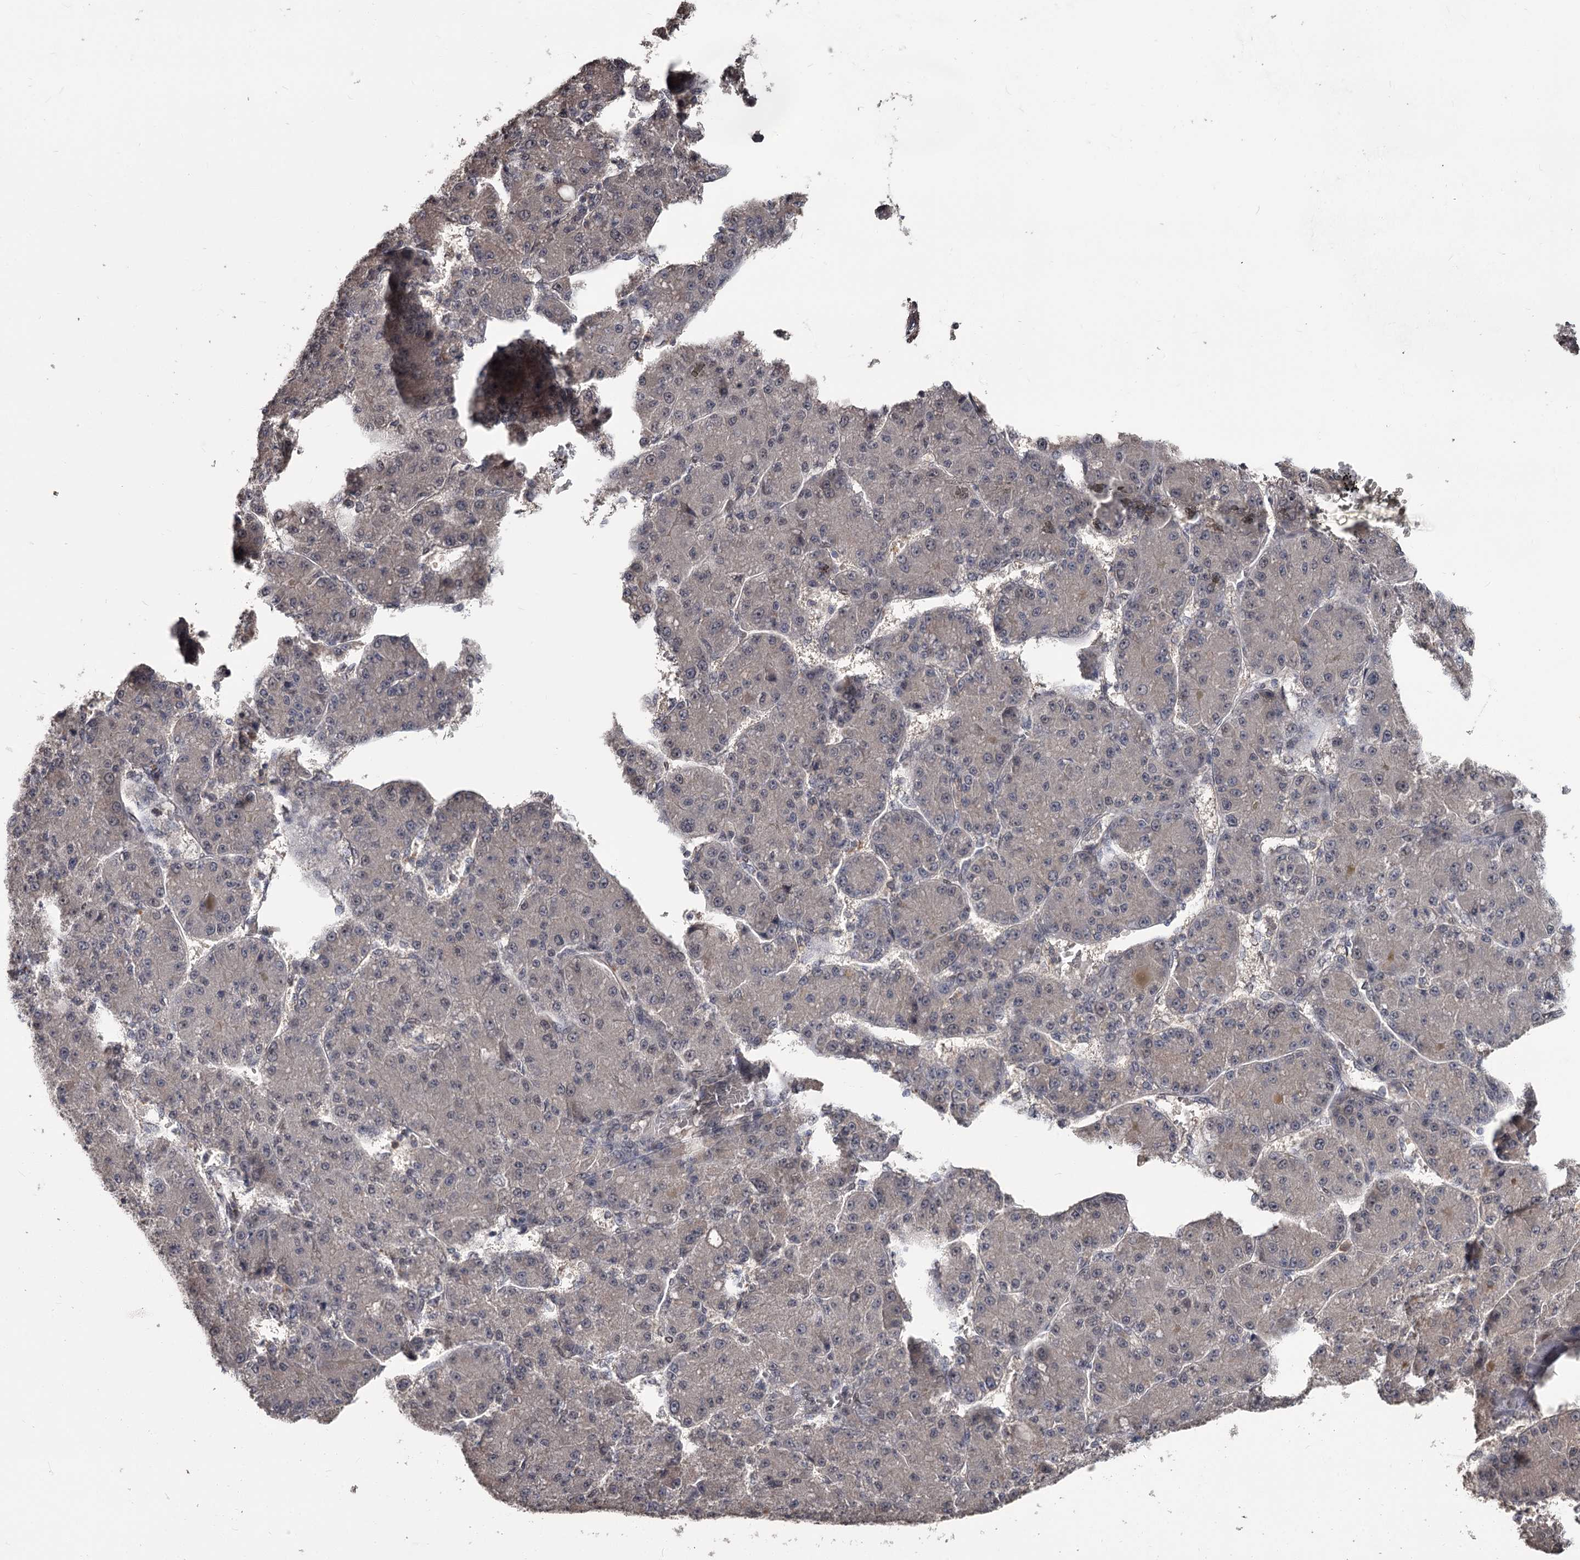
{"staining": {"intensity": "weak", "quantity": "<25%", "location": "cytoplasmic/membranous,nuclear"}, "tissue": "liver cancer", "cell_type": "Tumor cells", "image_type": "cancer", "snomed": [{"axis": "morphology", "description": "Carcinoma, Hepatocellular, NOS"}, {"axis": "topography", "description": "Liver"}], "caption": "High magnification brightfield microscopy of liver hepatocellular carcinoma stained with DAB (brown) and counterstained with hematoxylin (blue): tumor cells show no significant staining.", "gene": "PRPF40B", "patient": {"sex": "male", "age": 67}}